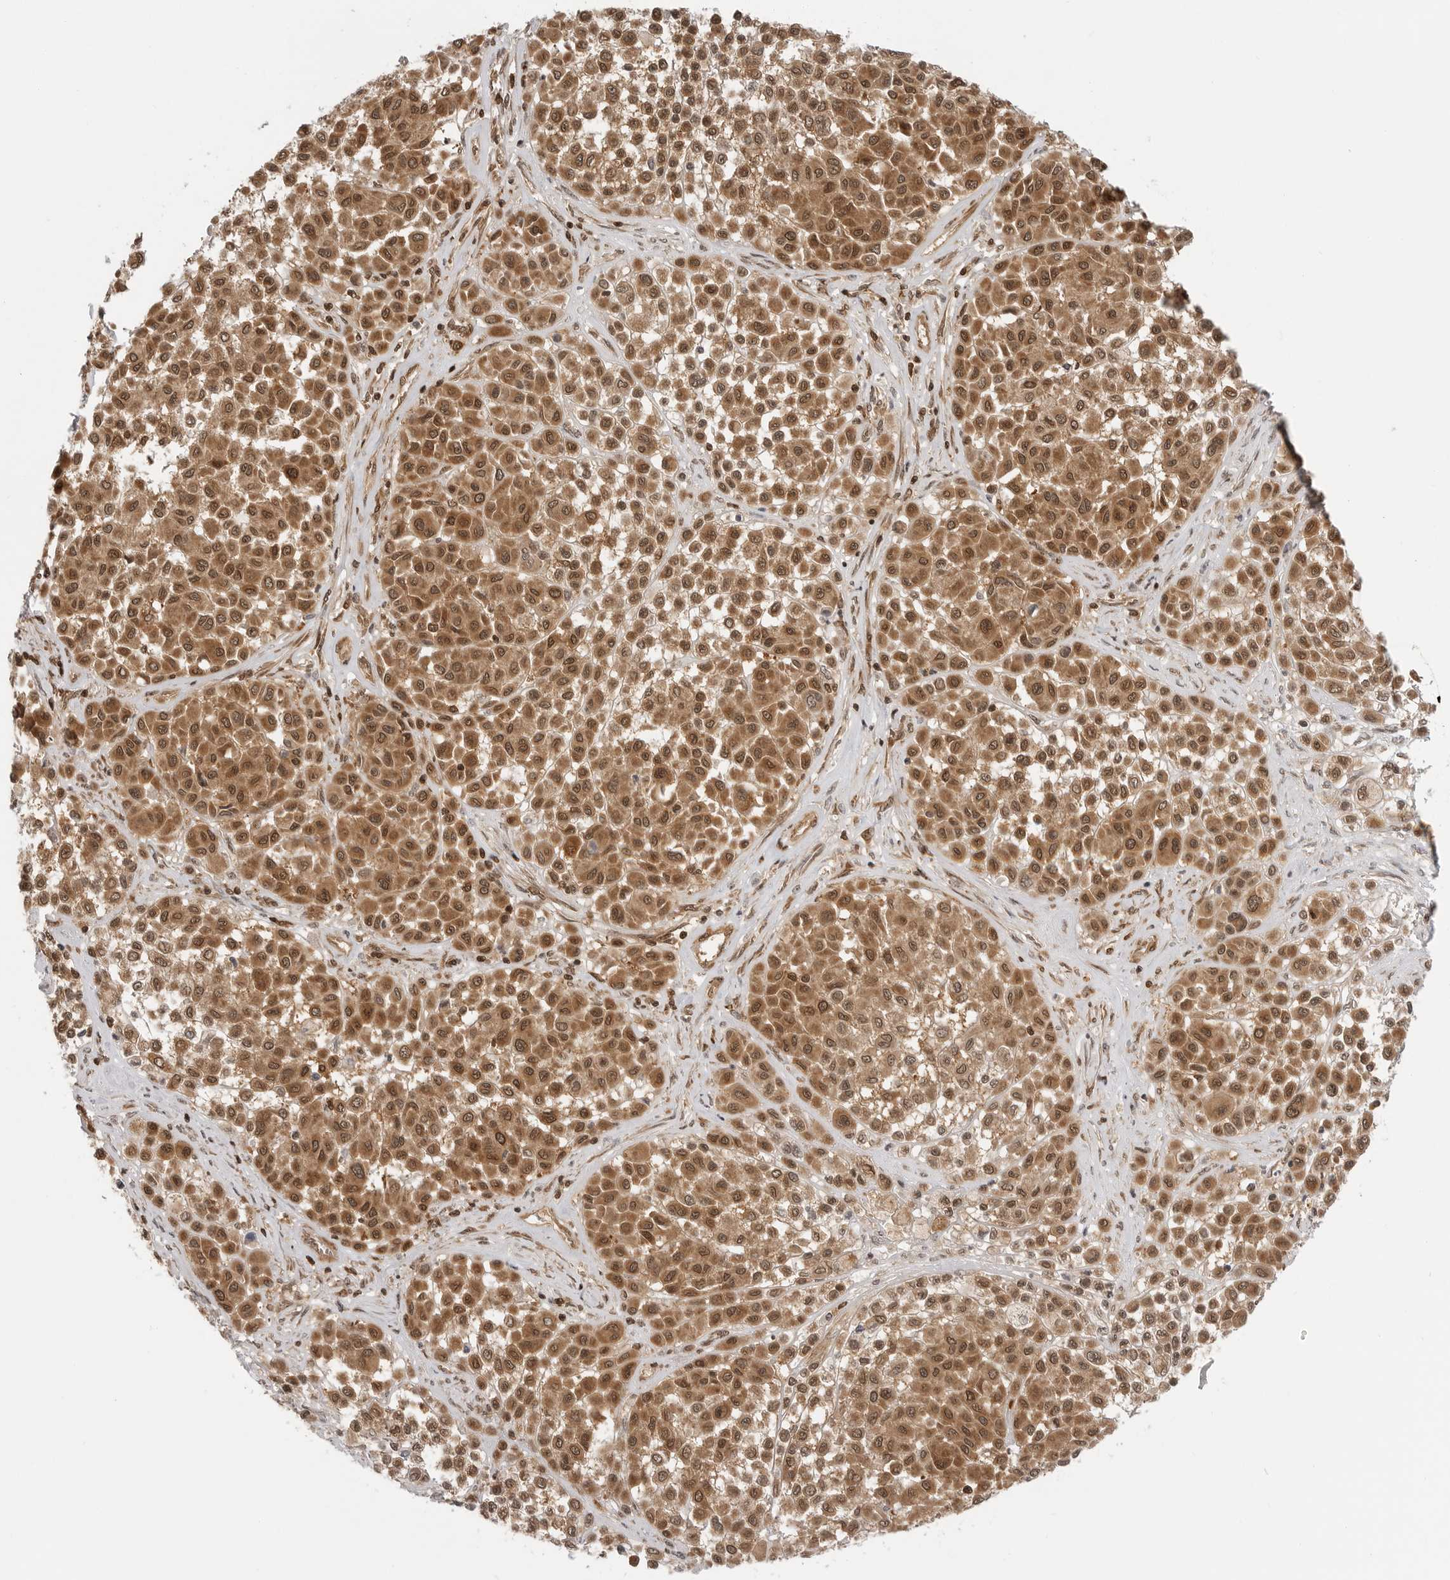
{"staining": {"intensity": "moderate", "quantity": ">75%", "location": "cytoplasmic/membranous,nuclear"}, "tissue": "melanoma", "cell_type": "Tumor cells", "image_type": "cancer", "snomed": [{"axis": "morphology", "description": "Malignant melanoma, Metastatic site"}, {"axis": "topography", "description": "Soft tissue"}], "caption": "The photomicrograph exhibits staining of melanoma, revealing moderate cytoplasmic/membranous and nuclear protein staining (brown color) within tumor cells.", "gene": "SZRD1", "patient": {"sex": "male", "age": 41}}